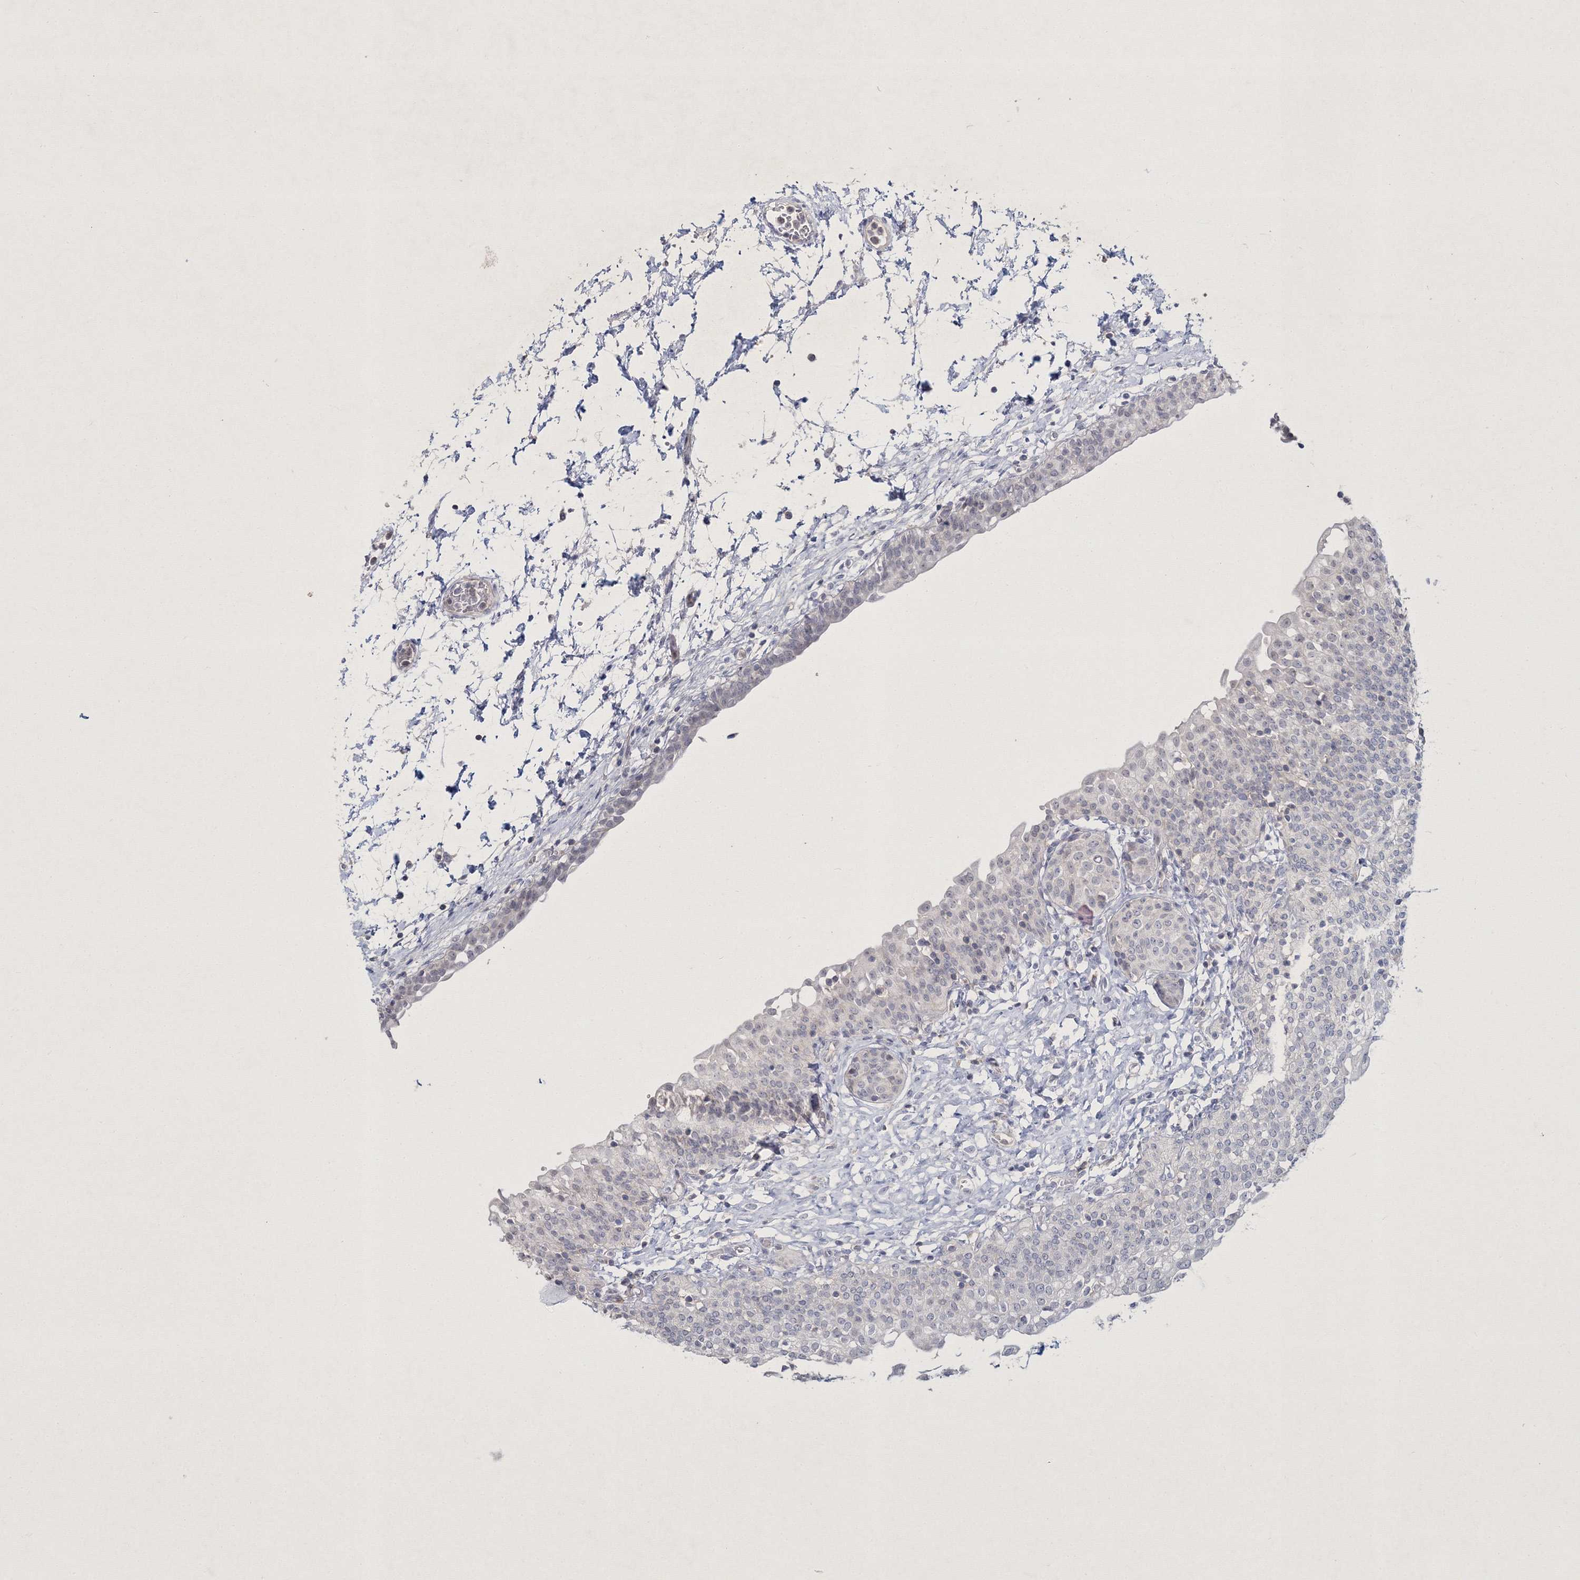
{"staining": {"intensity": "negative", "quantity": "none", "location": "none"}, "tissue": "urinary bladder", "cell_type": "Urothelial cells", "image_type": "normal", "snomed": [{"axis": "morphology", "description": "Normal tissue, NOS"}, {"axis": "topography", "description": "Urinary bladder"}], "caption": "Immunohistochemistry of normal human urinary bladder exhibits no staining in urothelial cells. The staining is performed using DAB brown chromogen with nuclei counter-stained in using hematoxylin.", "gene": "NEU4", "patient": {"sex": "male", "age": 55}}